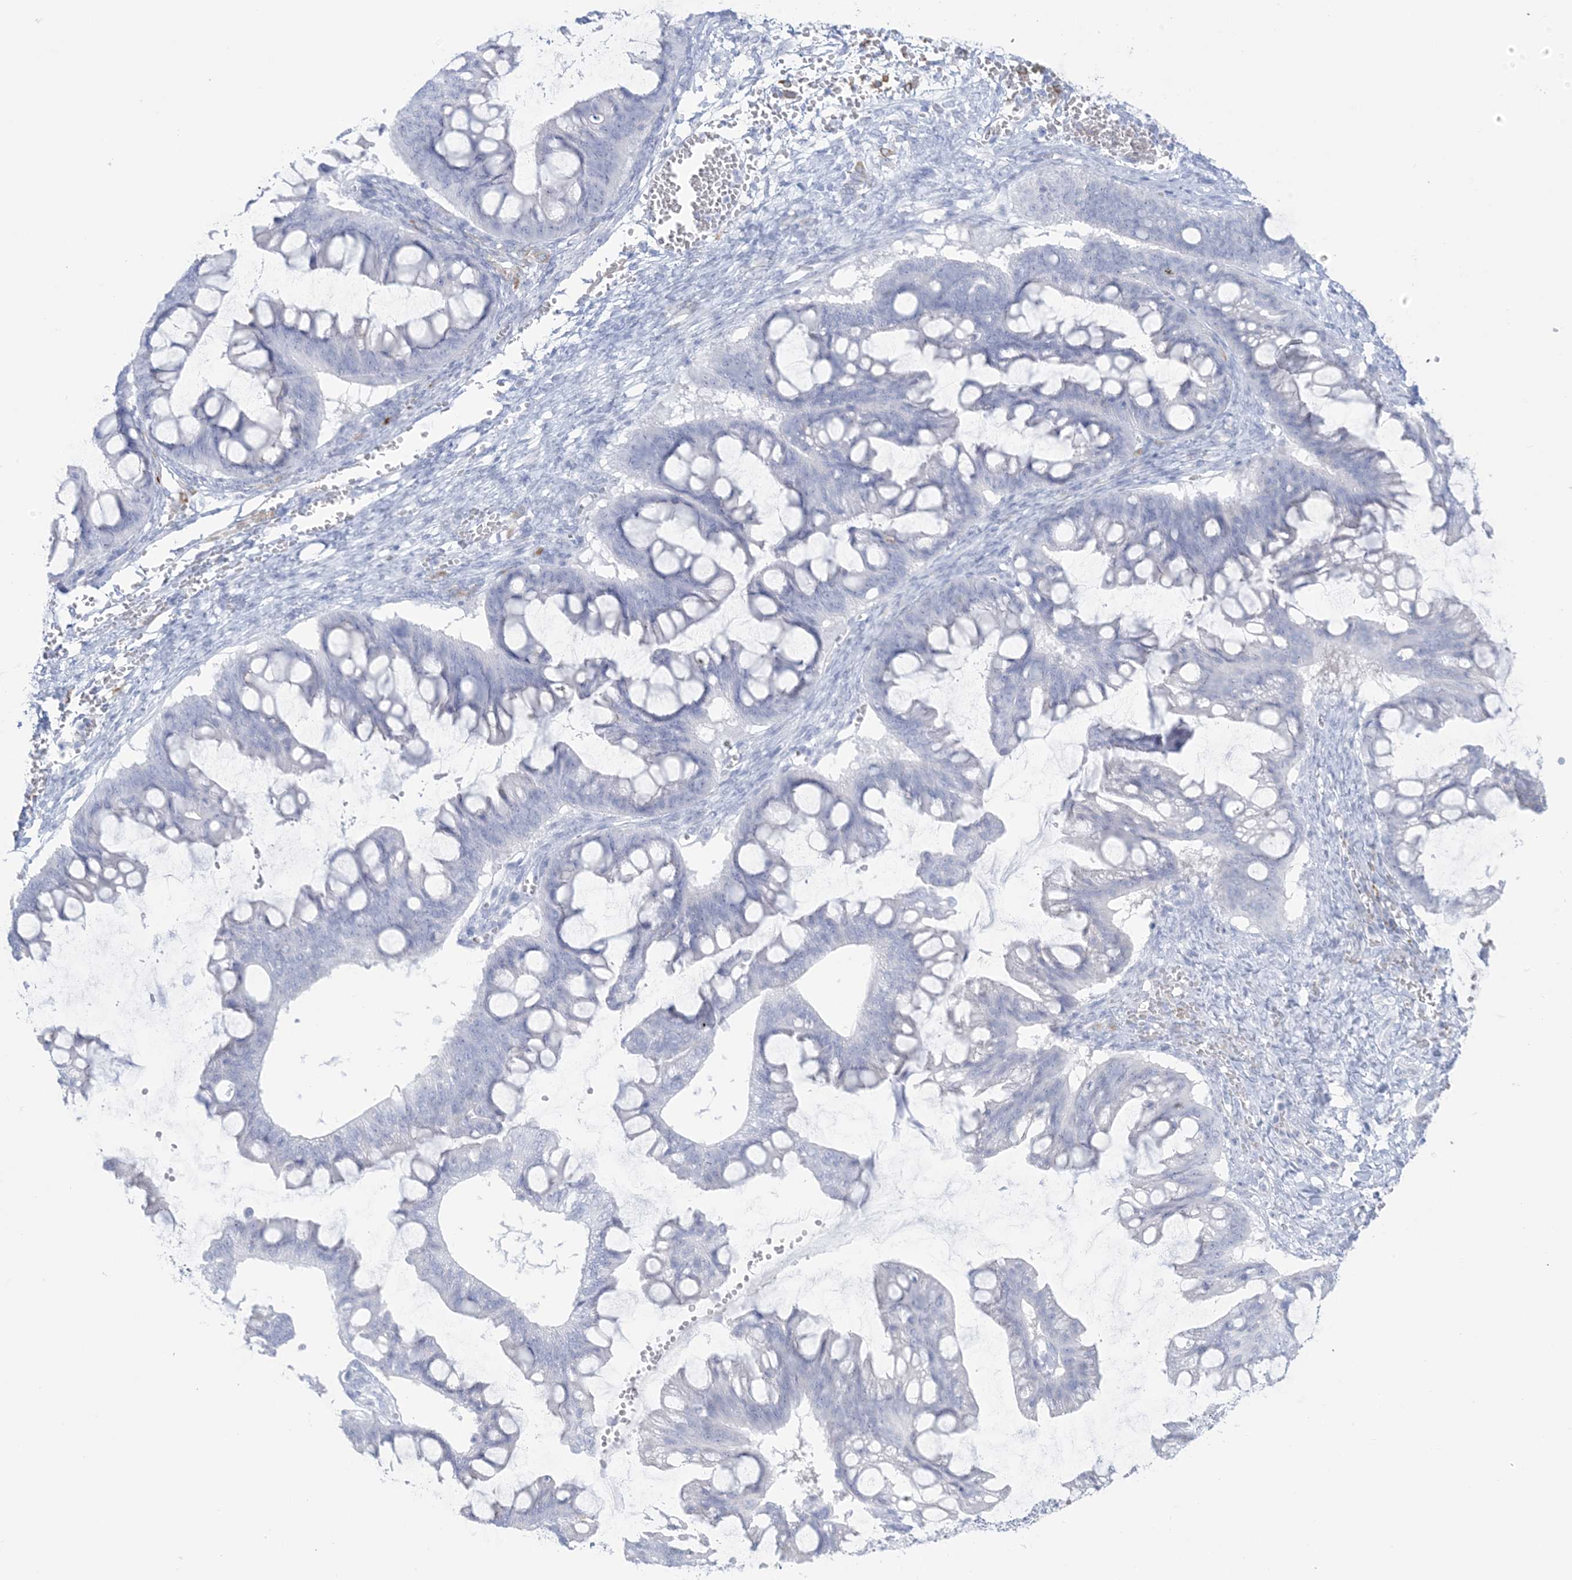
{"staining": {"intensity": "negative", "quantity": "none", "location": "none"}, "tissue": "ovarian cancer", "cell_type": "Tumor cells", "image_type": "cancer", "snomed": [{"axis": "morphology", "description": "Cystadenocarcinoma, mucinous, NOS"}, {"axis": "topography", "description": "Ovary"}], "caption": "This histopathology image is of ovarian cancer stained with immunohistochemistry to label a protein in brown with the nuclei are counter-stained blue. There is no expression in tumor cells.", "gene": "AGXT", "patient": {"sex": "female", "age": 73}}